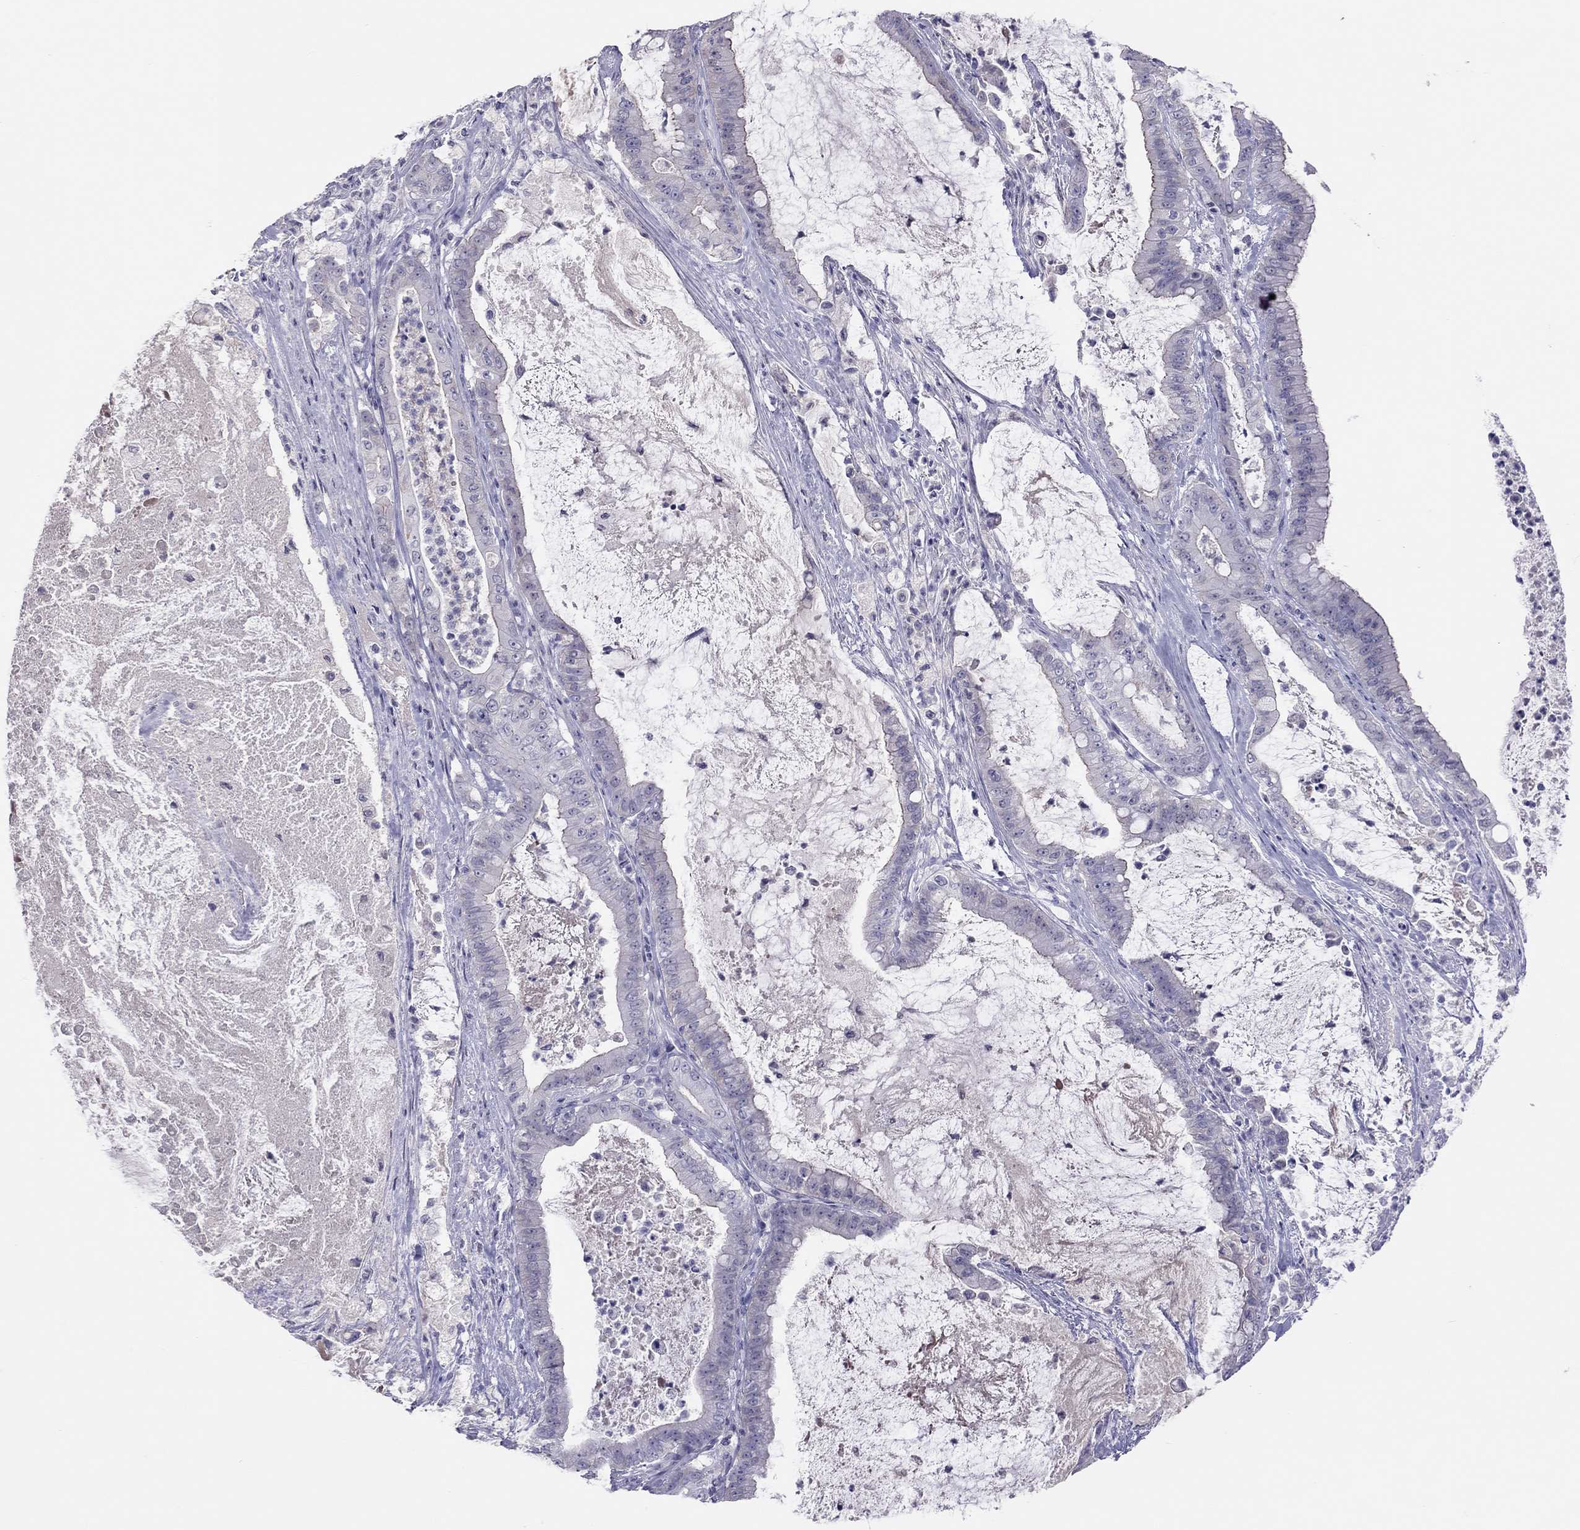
{"staining": {"intensity": "negative", "quantity": "none", "location": "none"}, "tissue": "pancreatic cancer", "cell_type": "Tumor cells", "image_type": "cancer", "snomed": [{"axis": "morphology", "description": "Adenocarcinoma, NOS"}, {"axis": "topography", "description": "Pancreas"}], "caption": "This is an immunohistochemistry micrograph of human pancreatic cancer (adenocarcinoma). There is no staining in tumor cells.", "gene": "JHY", "patient": {"sex": "male", "age": 71}}